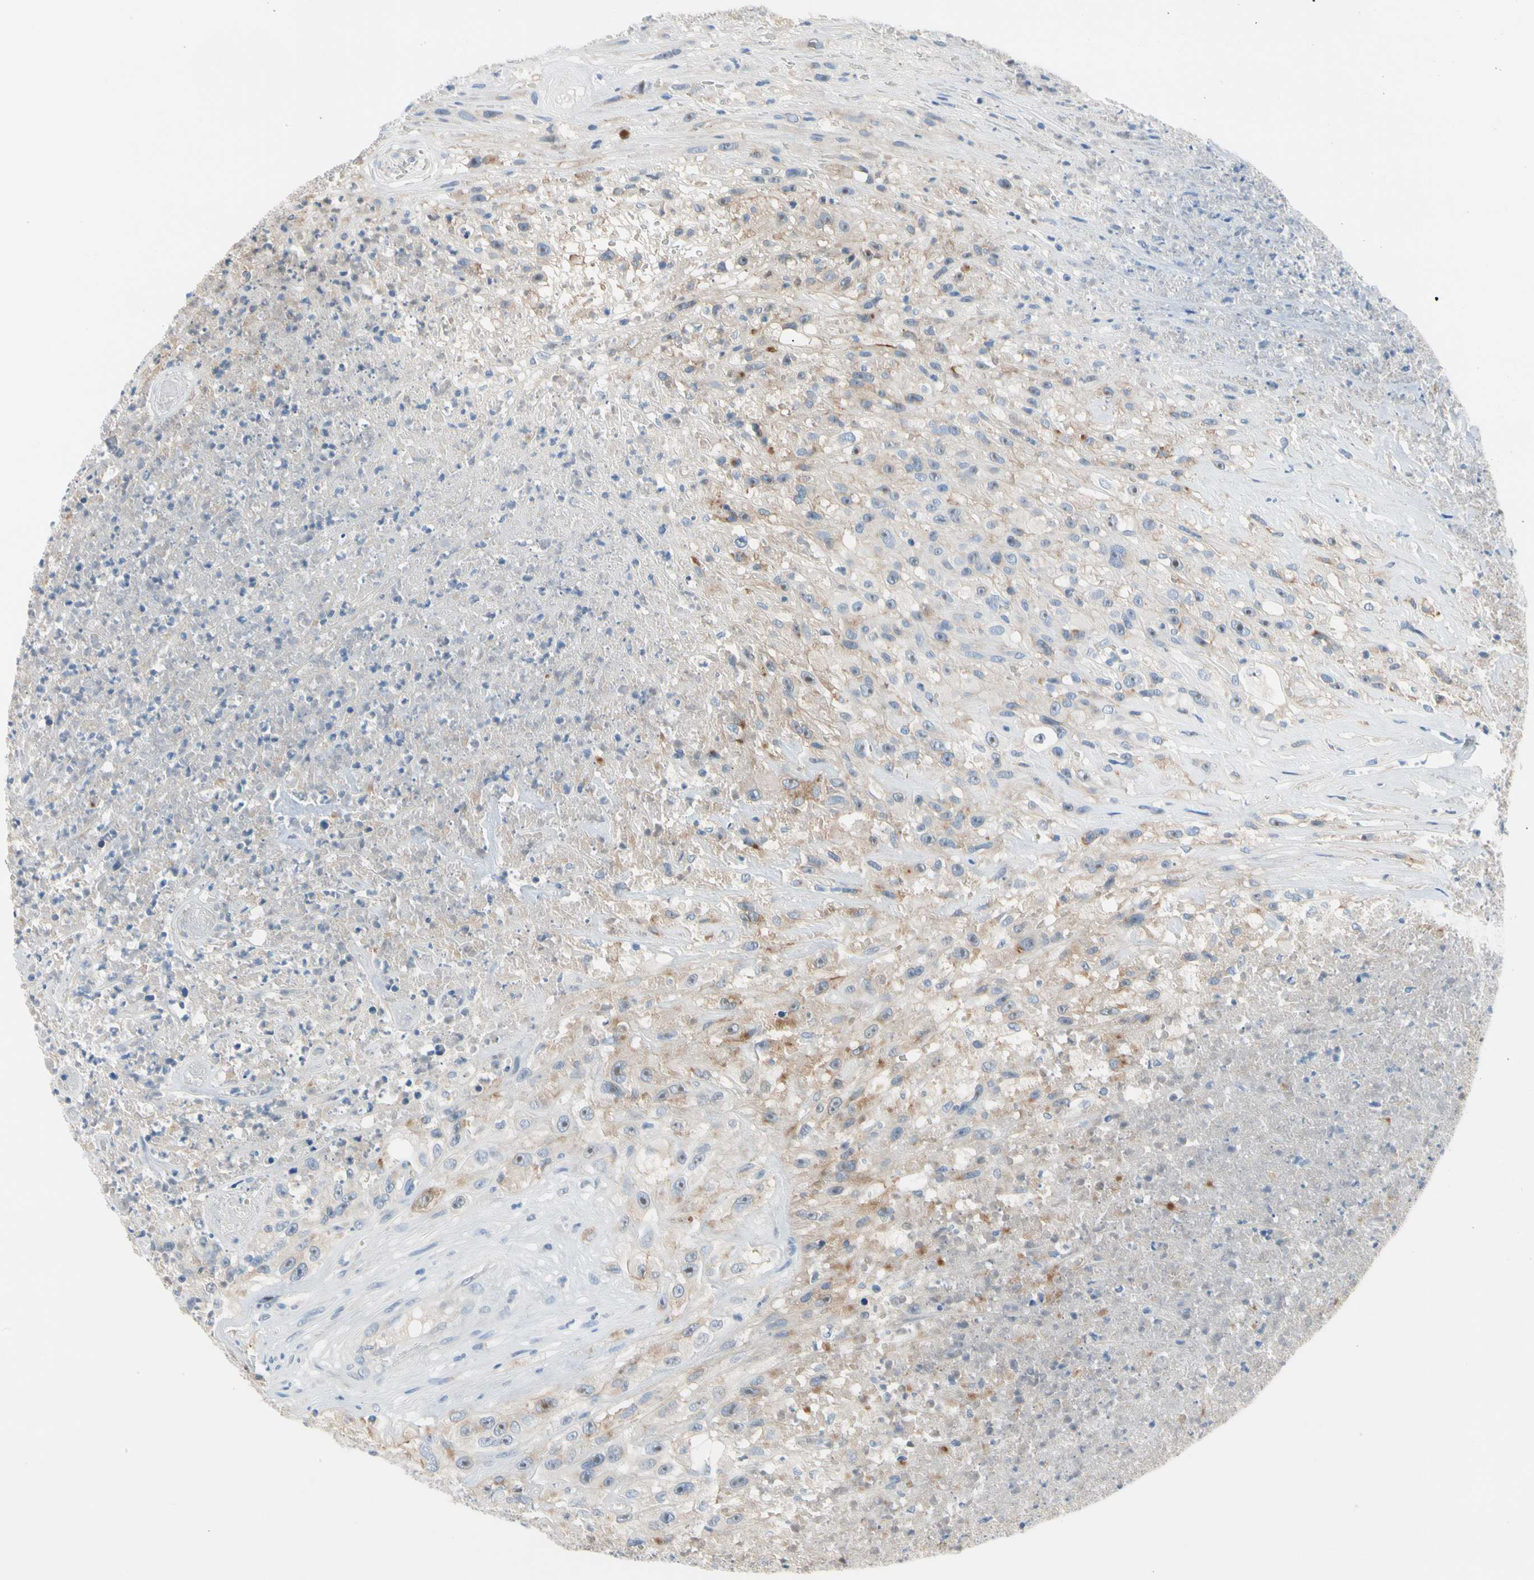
{"staining": {"intensity": "weak", "quantity": "<25%", "location": "cytoplasmic/membranous"}, "tissue": "urothelial cancer", "cell_type": "Tumor cells", "image_type": "cancer", "snomed": [{"axis": "morphology", "description": "Urothelial carcinoma, High grade"}, {"axis": "topography", "description": "Urinary bladder"}], "caption": "Protein analysis of urothelial carcinoma (high-grade) reveals no significant staining in tumor cells.", "gene": "MARK1", "patient": {"sex": "male", "age": 66}}